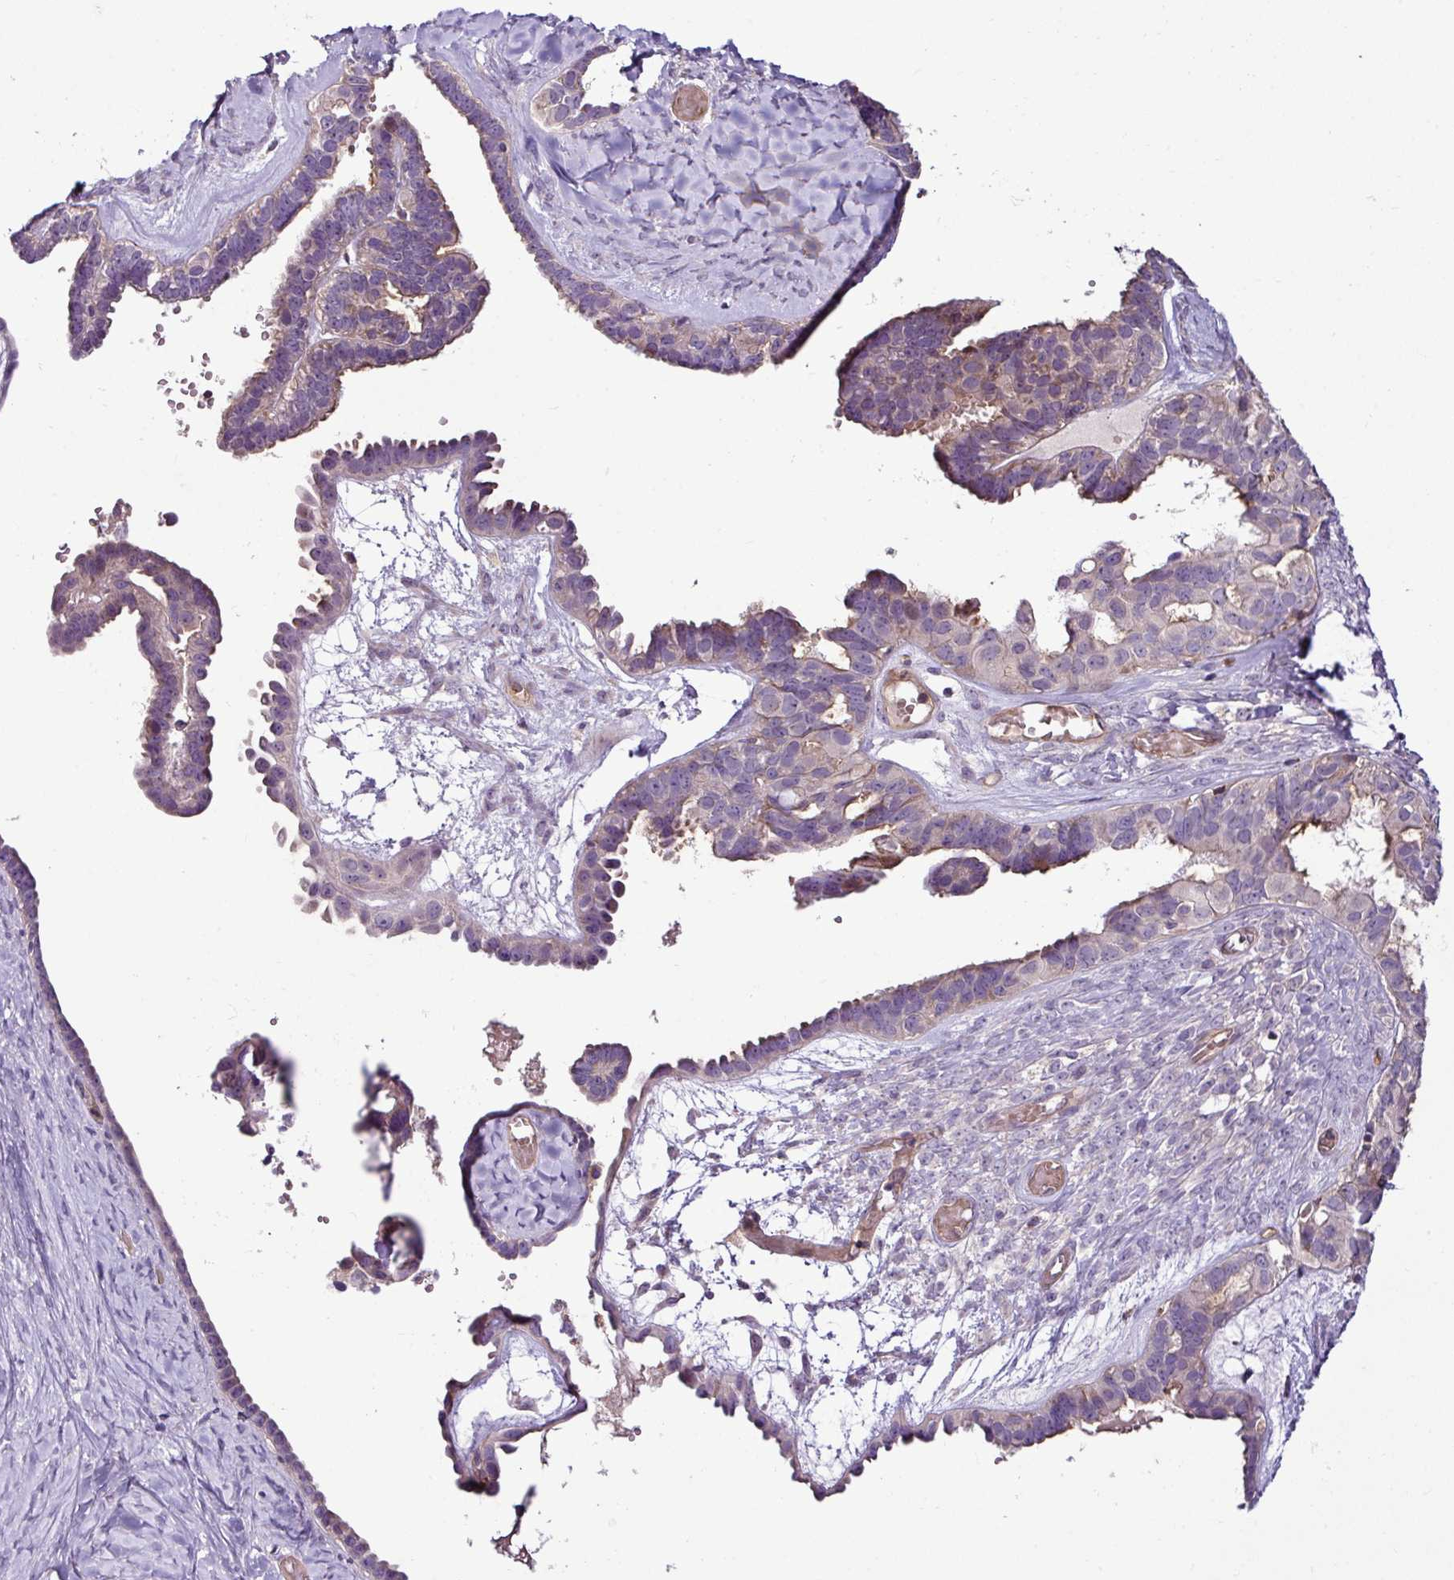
{"staining": {"intensity": "weak", "quantity": "<25%", "location": "cytoplasmic/membranous"}, "tissue": "ovarian cancer", "cell_type": "Tumor cells", "image_type": "cancer", "snomed": [{"axis": "morphology", "description": "Cystadenocarcinoma, serous, NOS"}, {"axis": "topography", "description": "Ovary"}], "caption": "This photomicrograph is of ovarian cancer stained with immunohistochemistry to label a protein in brown with the nuclei are counter-stained blue. There is no staining in tumor cells.", "gene": "ZNF106", "patient": {"sex": "female", "age": 69}}